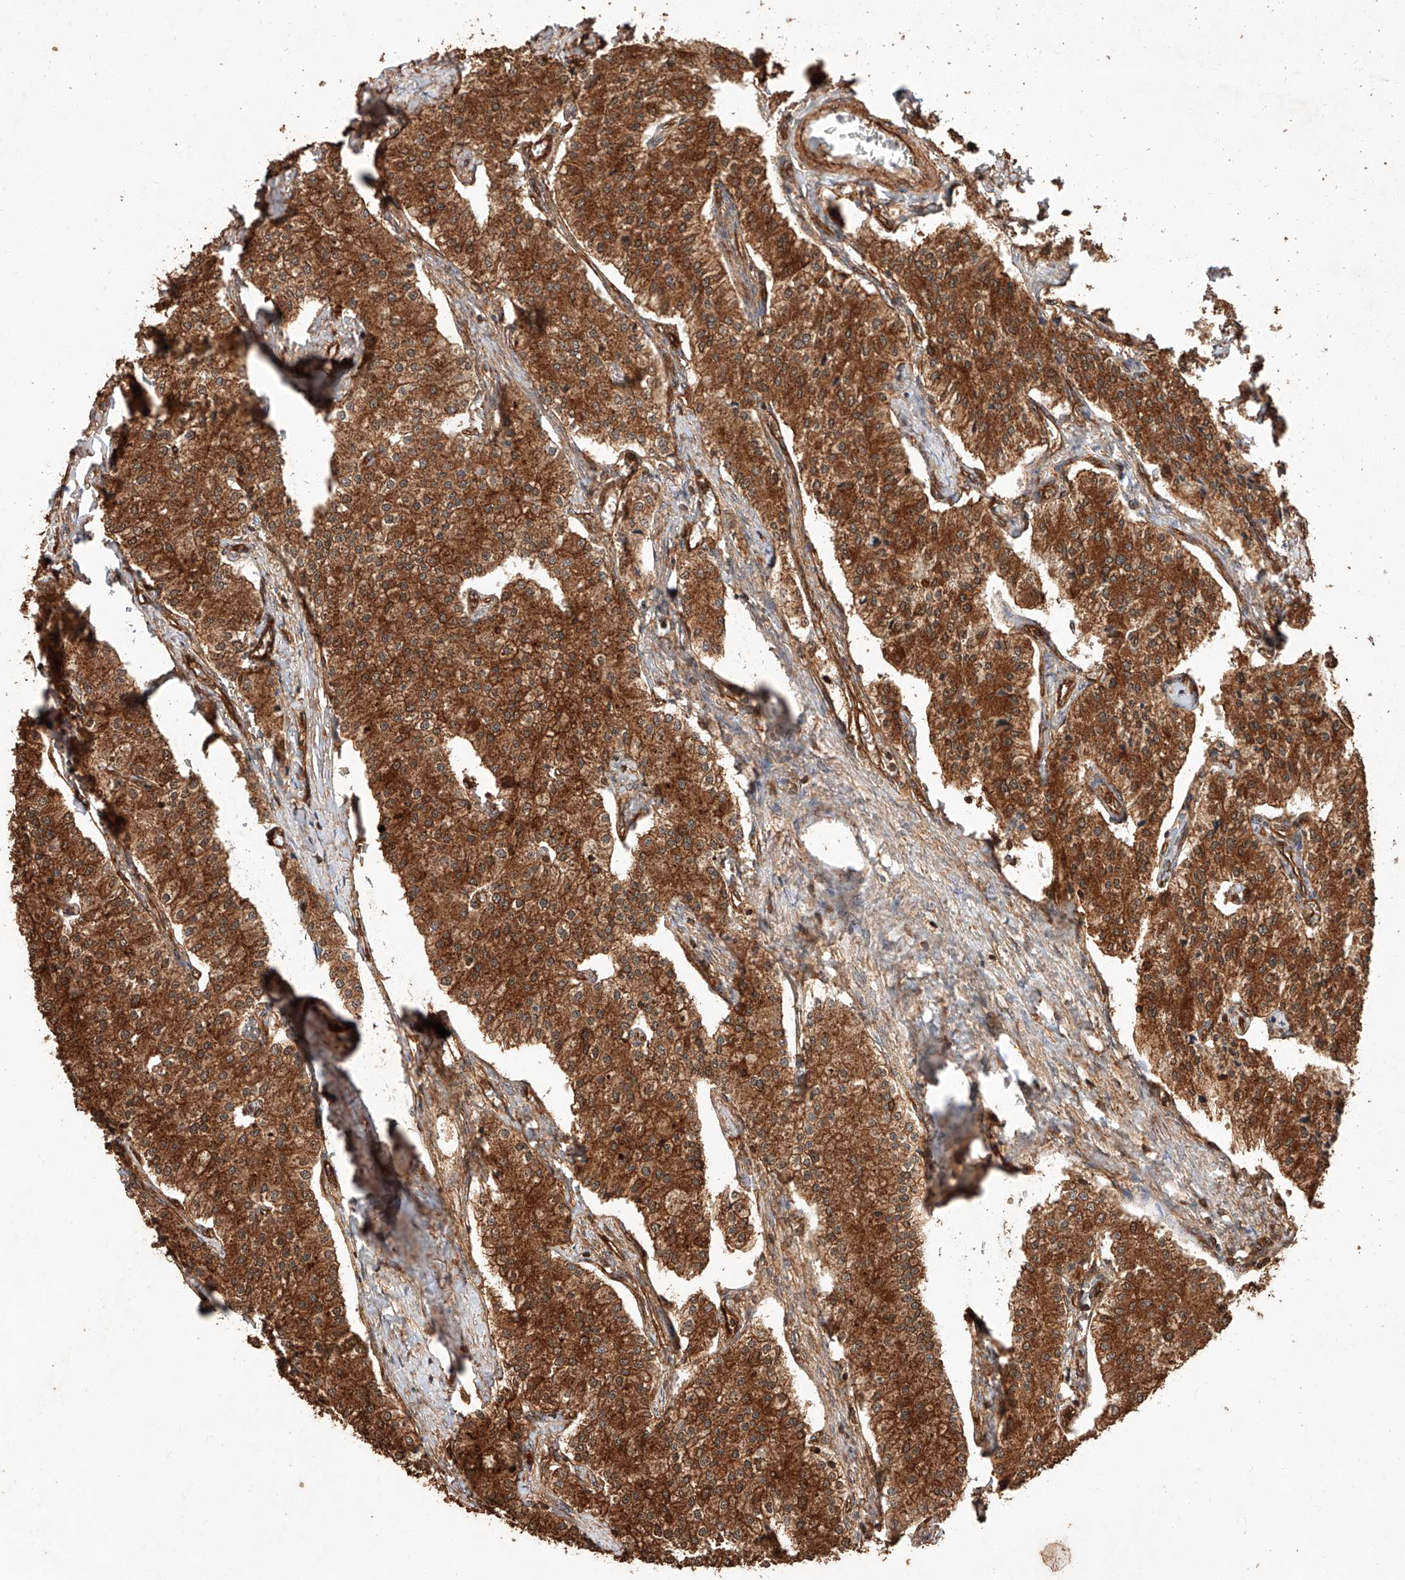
{"staining": {"intensity": "strong", "quantity": ">75%", "location": "cytoplasmic/membranous"}, "tissue": "carcinoid", "cell_type": "Tumor cells", "image_type": "cancer", "snomed": [{"axis": "morphology", "description": "Carcinoid, malignant, NOS"}, {"axis": "topography", "description": "Colon"}], "caption": "Brown immunohistochemical staining in human carcinoid displays strong cytoplasmic/membranous staining in about >75% of tumor cells. Ihc stains the protein of interest in brown and the nuclei are stained blue.", "gene": "GHDC", "patient": {"sex": "female", "age": 52}}